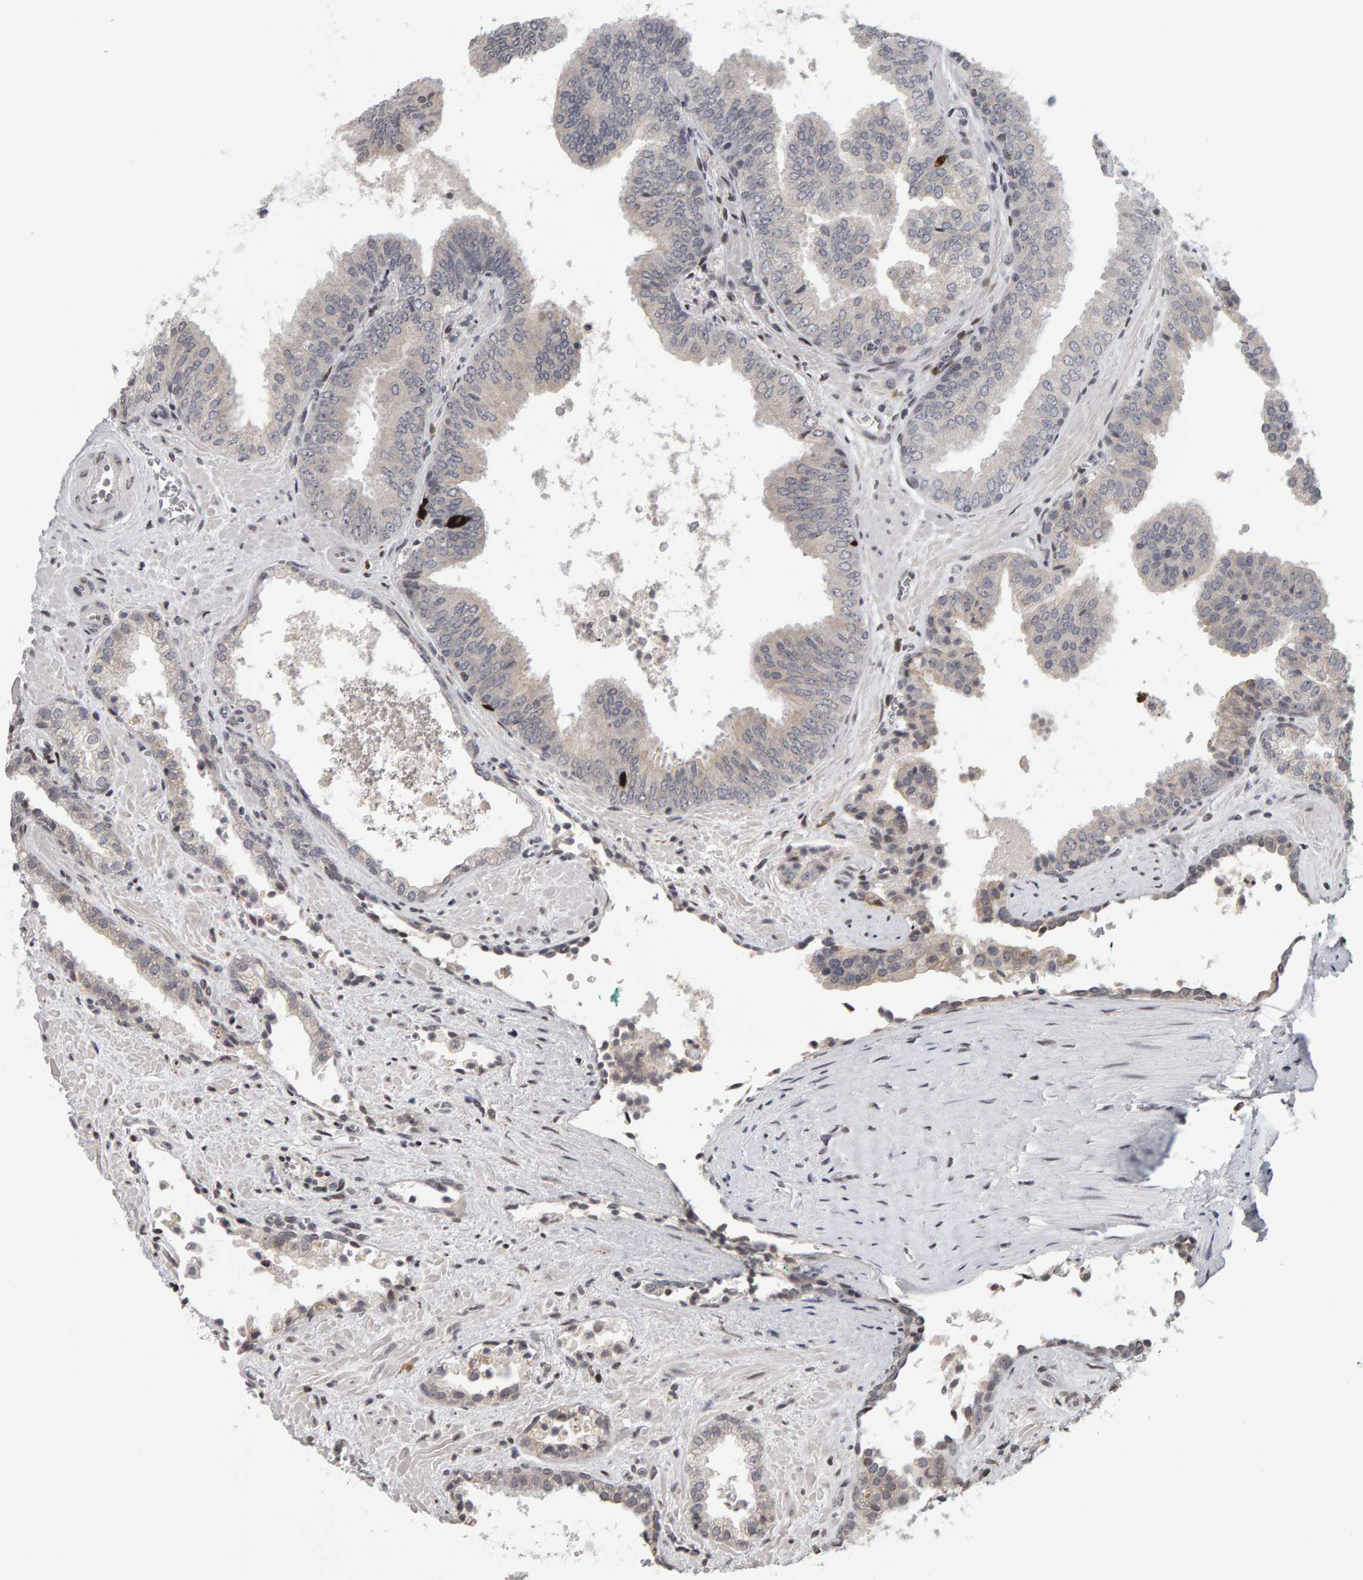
{"staining": {"intensity": "weak", "quantity": "<25%", "location": "cytoplasmic/membranous"}, "tissue": "prostate cancer", "cell_type": "Tumor cells", "image_type": "cancer", "snomed": [{"axis": "morphology", "description": "Adenocarcinoma, Low grade"}, {"axis": "topography", "description": "Prostate"}], "caption": "Tumor cells are negative for protein expression in human prostate cancer.", "gene": "TRAM1", "patient": {"sex": "male", "age": 71}}